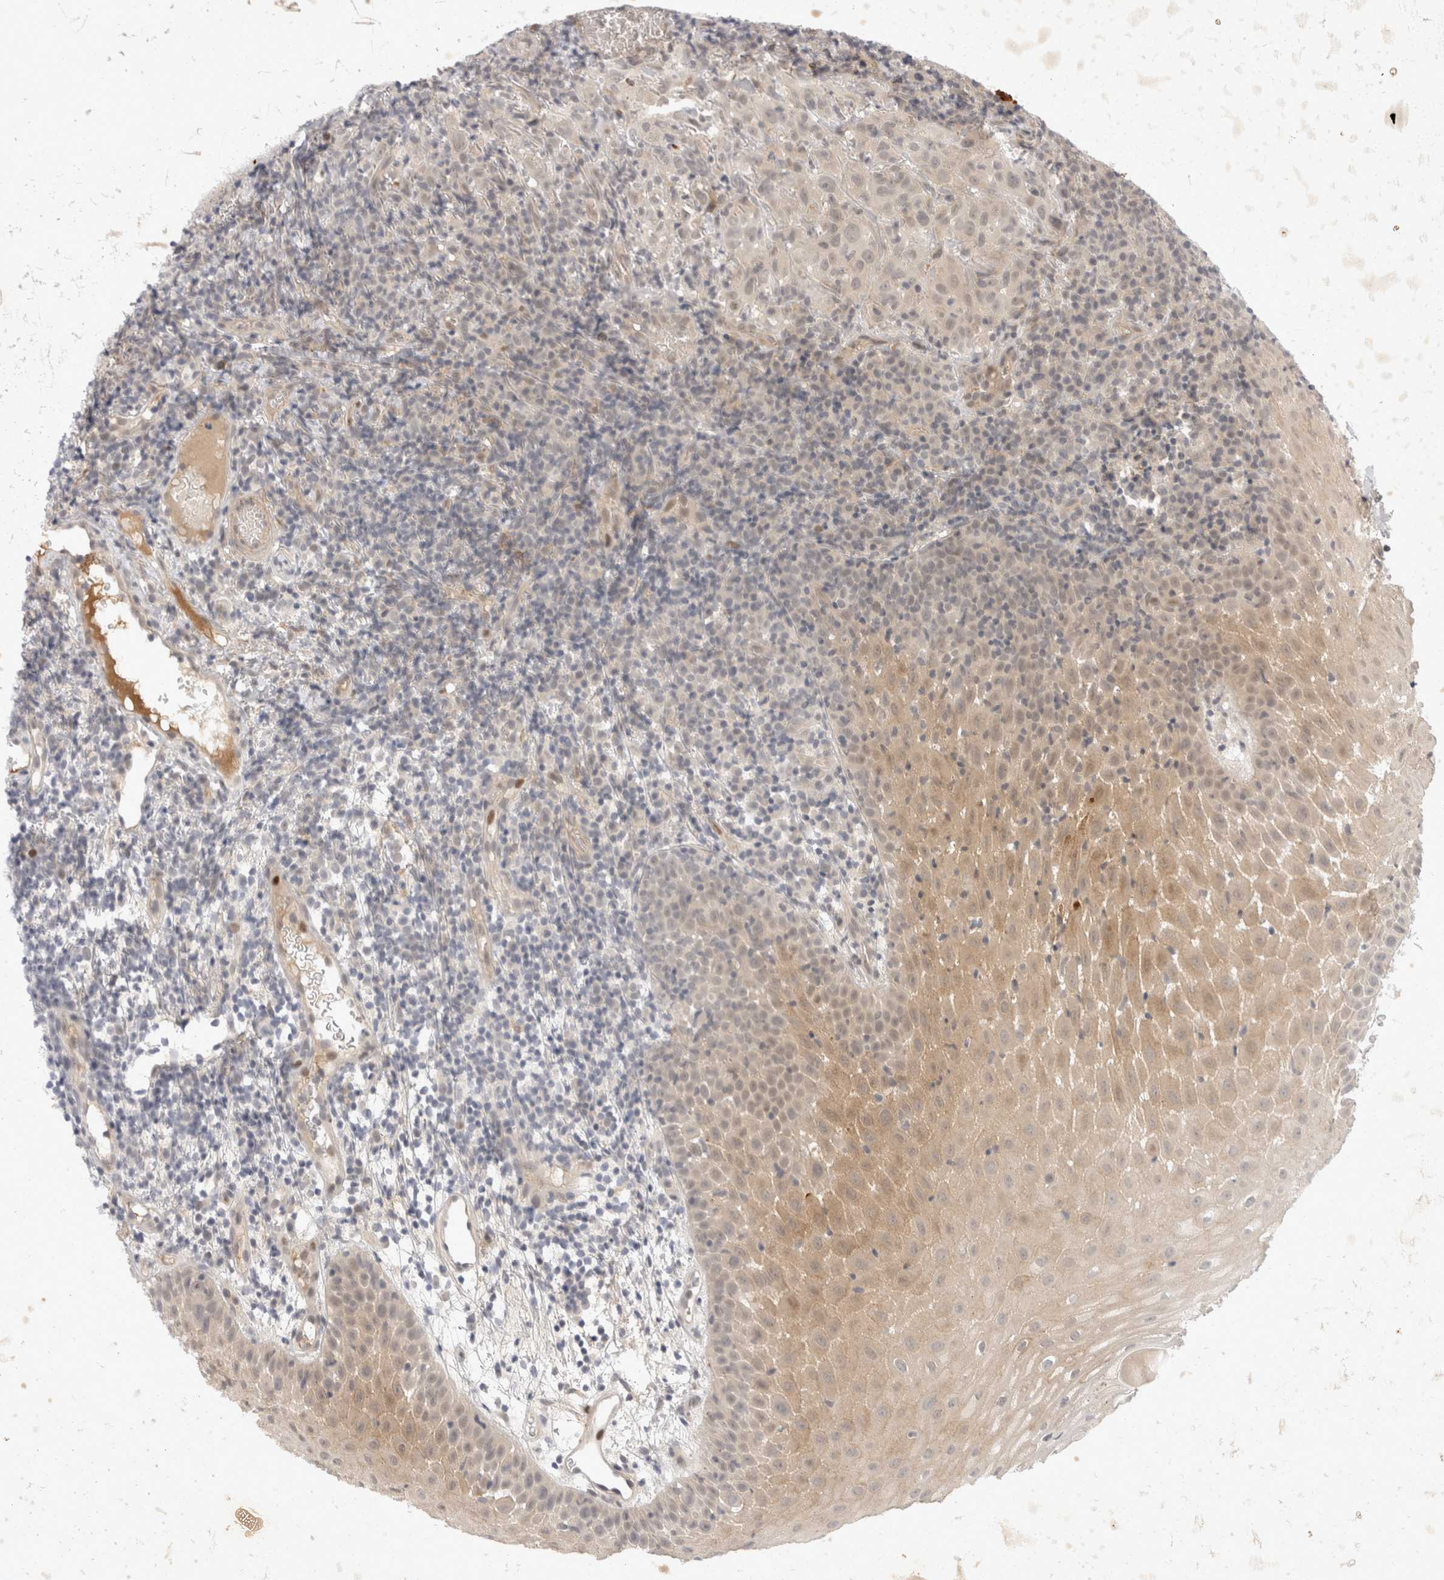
{"staining": {"intensity": "weak", "quantity": ">75%", "location": "cytoplasmic/membranous"}, "tissue": "oral mucosa", "cell_type": "Squamous epithelial cells", "image_type": "normal", "snomed": [{"axis": "morphology", "description": "Normal tissue, NOS"}, {"axis": "topography", "description": "Oral tissue"}], "caption": "This micrograph exhibits immunohistochemistry (IHC) staining of normal oral mucosa, with low weak cytoplasmic/membranous staining in about >75% of squamous epithelial cells.", "gene": "TOM1L2", "patient": {"sex": "male", "age": 60}}